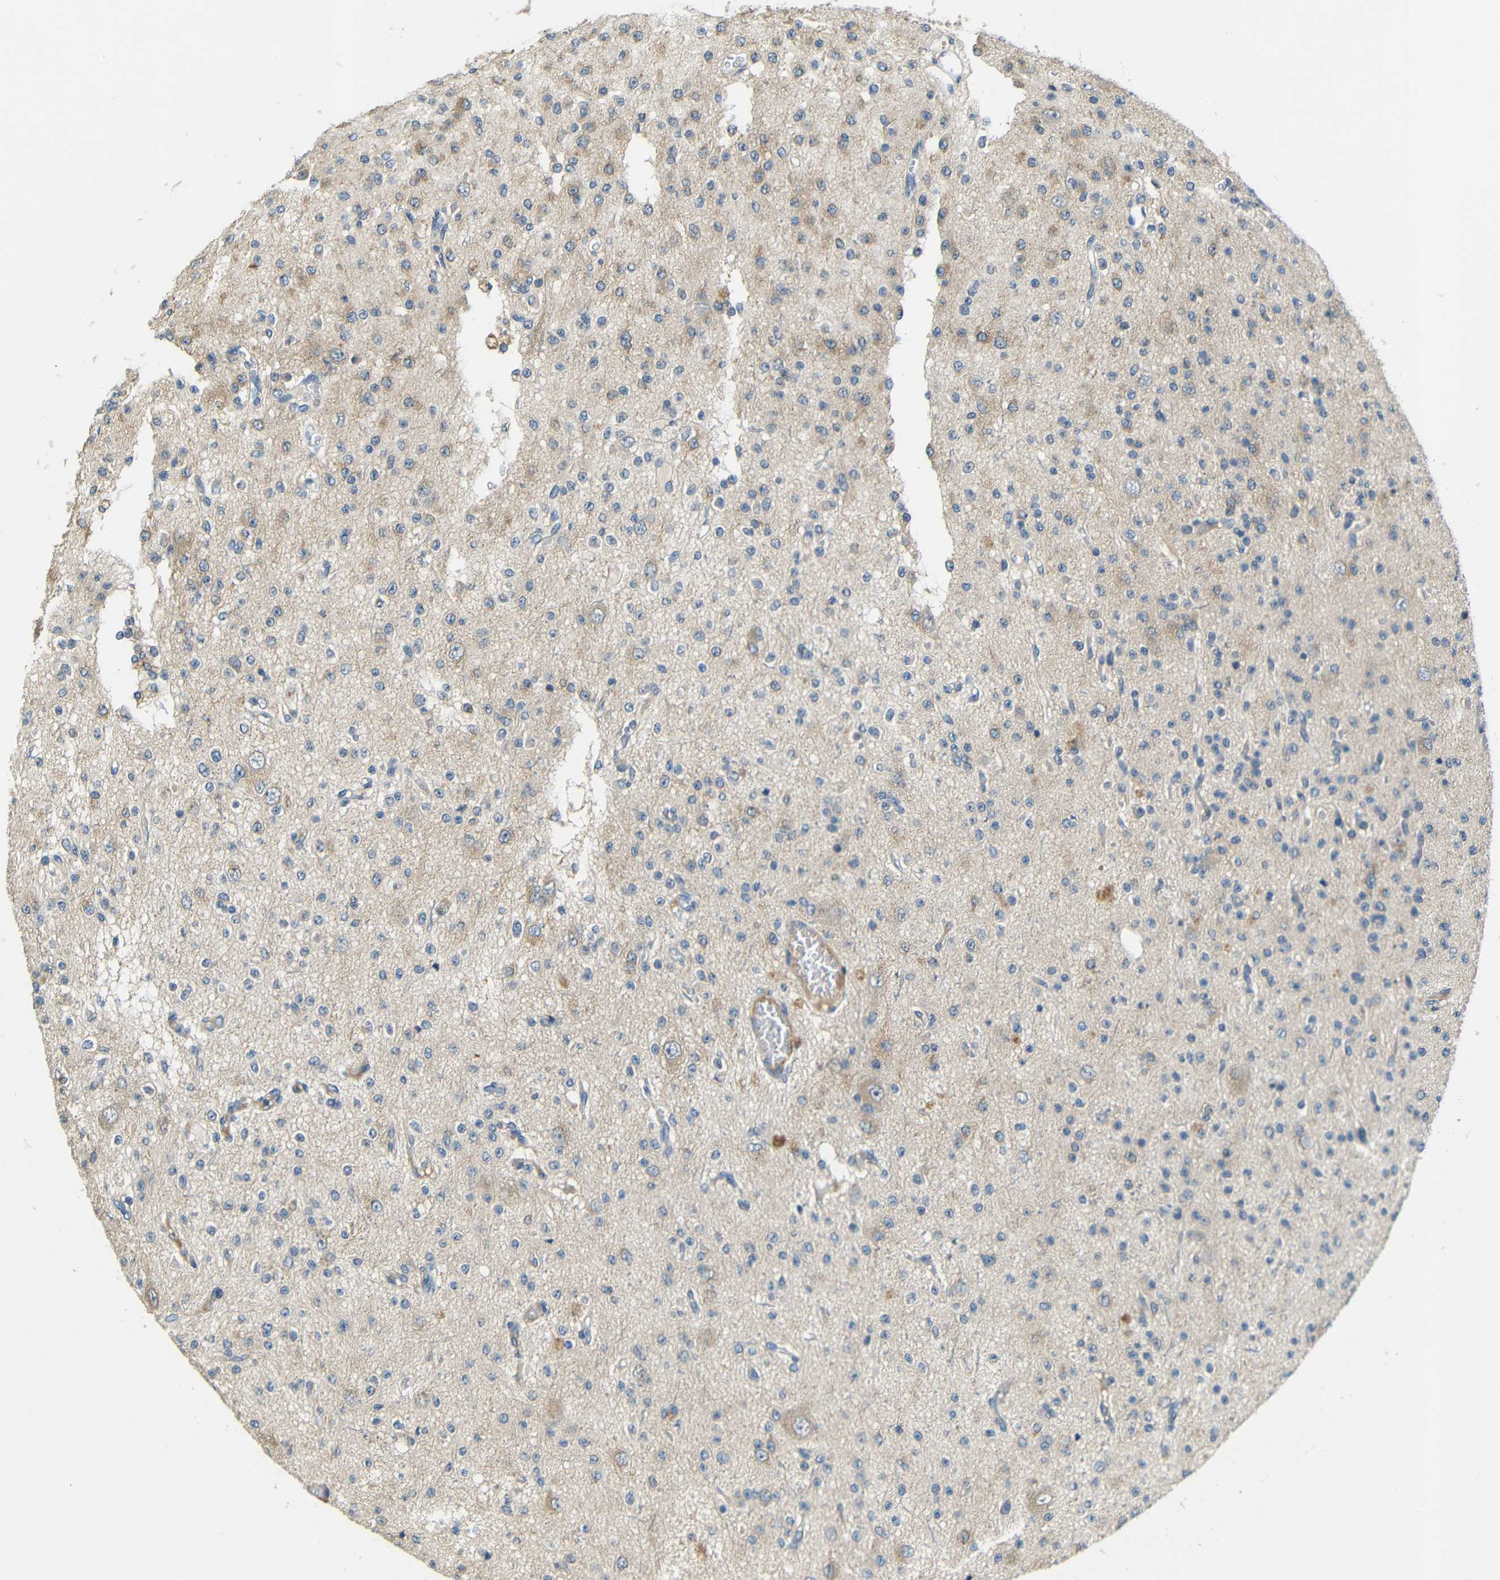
{"staining": {"intensity": "moderate", "quantity": "25%-75%", "location": "cytoplasmic/membranous"}, "tissue": "glioma", "cell_type": "Tumor cells", "image_type": "cancer", "snomed": [{"axis": "morphology", "description": "Glioma, malignant, Low grade"}, {"axis": "topography", "description": "Brain"}], "caption": "A histopathology image showing moderate cytoplasmic/membranous positivity in about 25%-75% of tumor cells in glioma, as visualized by brown immunohistochemical staining.", "gene": "FNDC3A", "patient": {"sex": "male", "age": 38}}